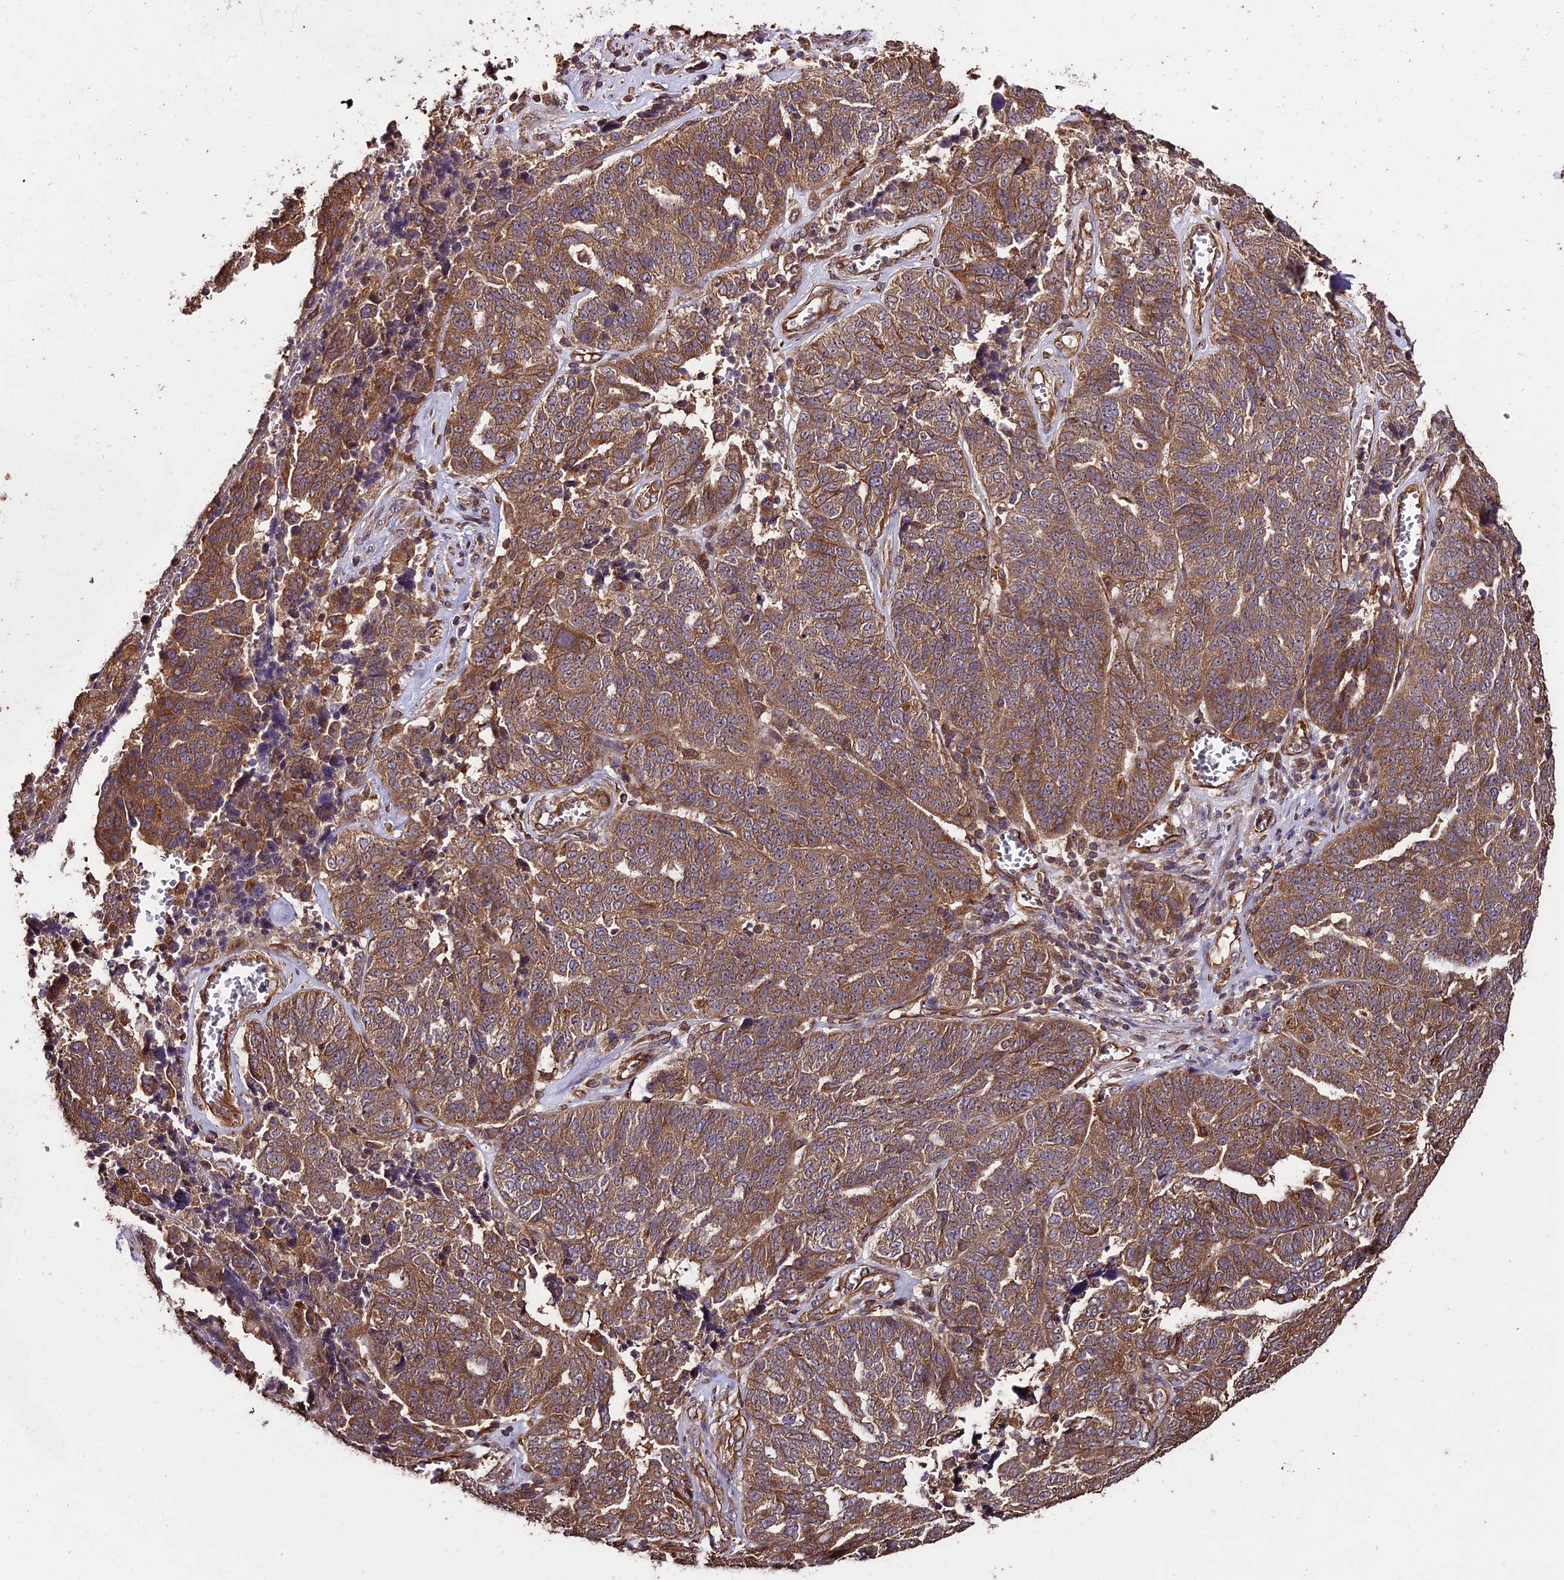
{"staining": {"intensity": "moderate", "quantity": ">75%", "location": "cytoplasmic/membranous"}, "tissue": "ovarian cancer", "cell_type": "Tumor cells", "image_type": "cancer", "snomed": [{"axis": "morphology", "description": "Cystadenocarcinoma, serous, NOS"}, {"axis": "topography", "description": "Ovary"}], "caption": "The image exhibits immunohistochemical staining of serous cystadenocarcinoma (ovarian). There is moderate cytoplasmic/membranous positivity is seen in about >75% of tumor cells.", "gene": "TTLL10", "patient": {"sex": "female", "age": 59}}